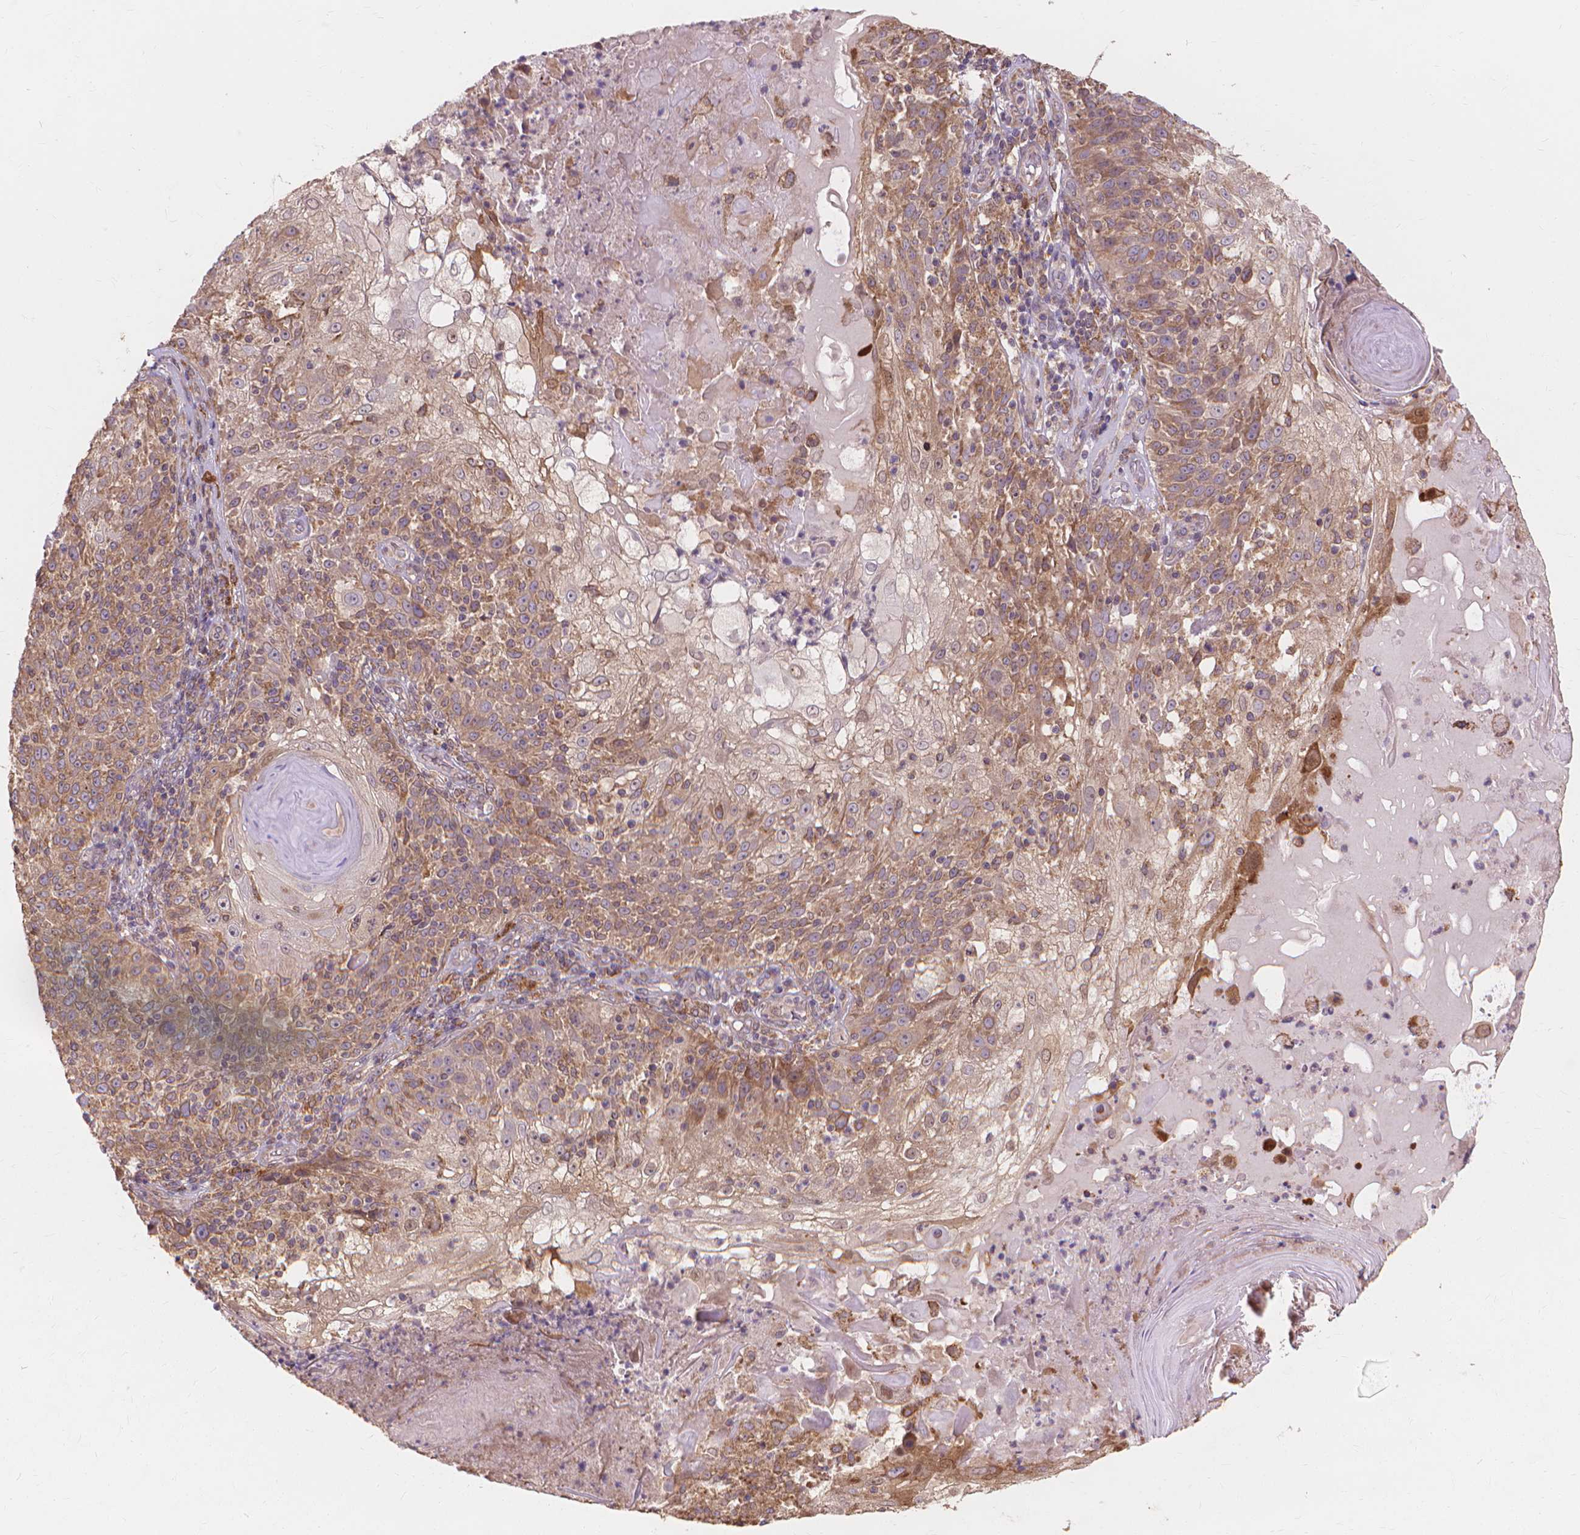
{"staining": {"intensity": "moderate", "quantity": ">75%", "location": "cytoplasmic/membranous"}, "tissue": "skin cancer", "cell_type": "Tumor cells", "image_type": "cancer", "snomed": [{"axis": "morphology", "description": "Normal tissue, NOS"}, {"axis": "morphology", "description": "Squamous cell carcinoma, NOS"}, {"axis": "topography", "description": "Skin"}], "caption": "Protein staining of skin squamous cell carcinoma tissue exhibits moderate cytoplasmic/membranous staining in approximately >75% of tumor cells.", "gene": "TAB2", "patient": {"sex": "female", "age": 83}}